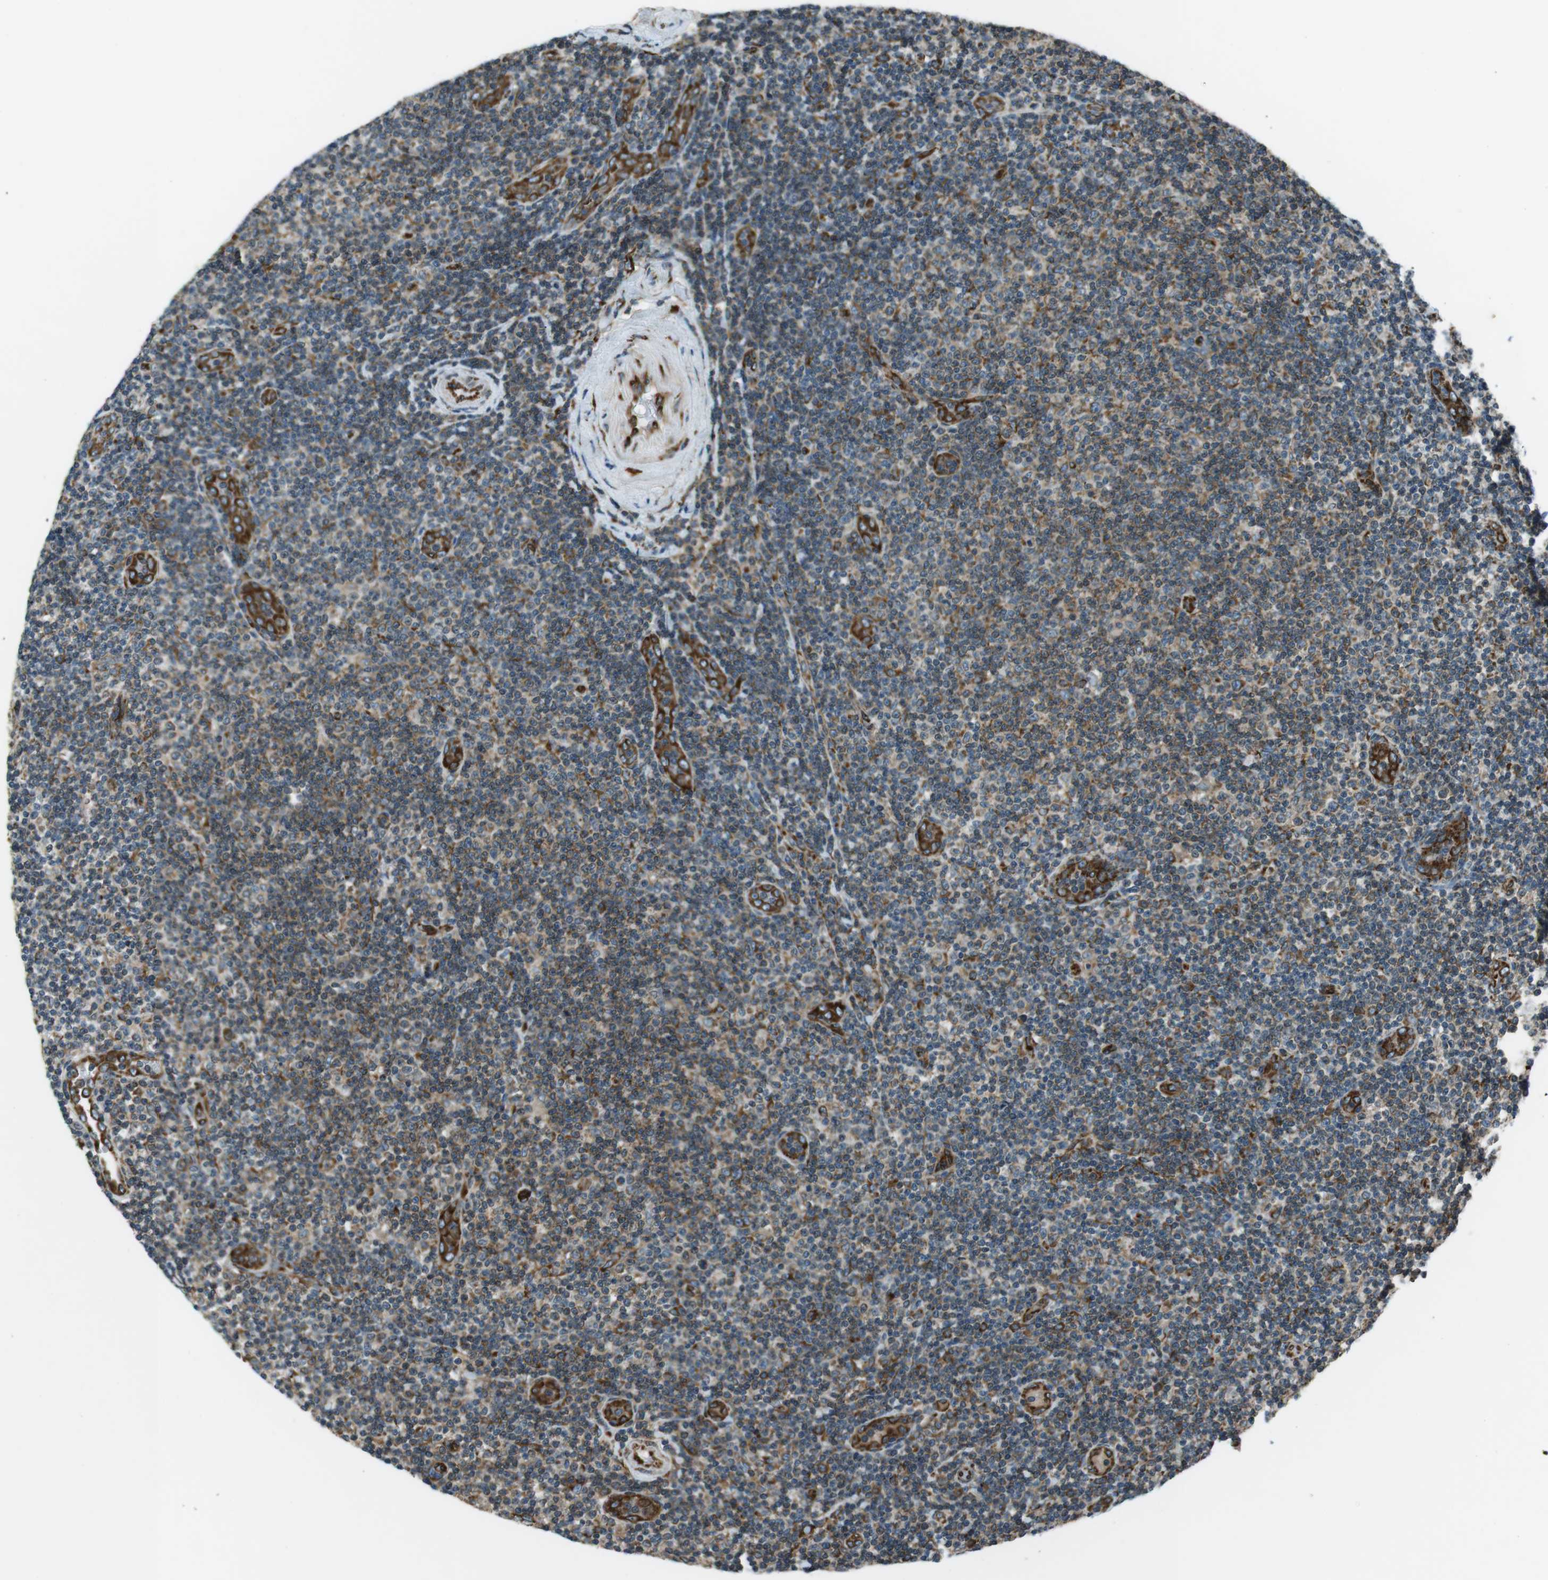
{"staining": {"intensity": "moderate", "quantity": "25%-75%", "location": "cytoplasmic/membranous"}, "tissue": "lymphoma", "cell_type": "Tumor cells", "image_type": "cancer", "snomed": [{"axis": "morphology", "description": "Malignant lymphoma, non-Hodgkin's type, Low grade"}, {"axis": "topography", "description": "Lymph node"}], "caption": "Tumor cells show medium levels of moderate cytoplasmic/membranous staining in approximately 25%-75% of cells in human lymphoma.", "gene": "KTN1", "patient": {"sex": "male", "age": 83}}